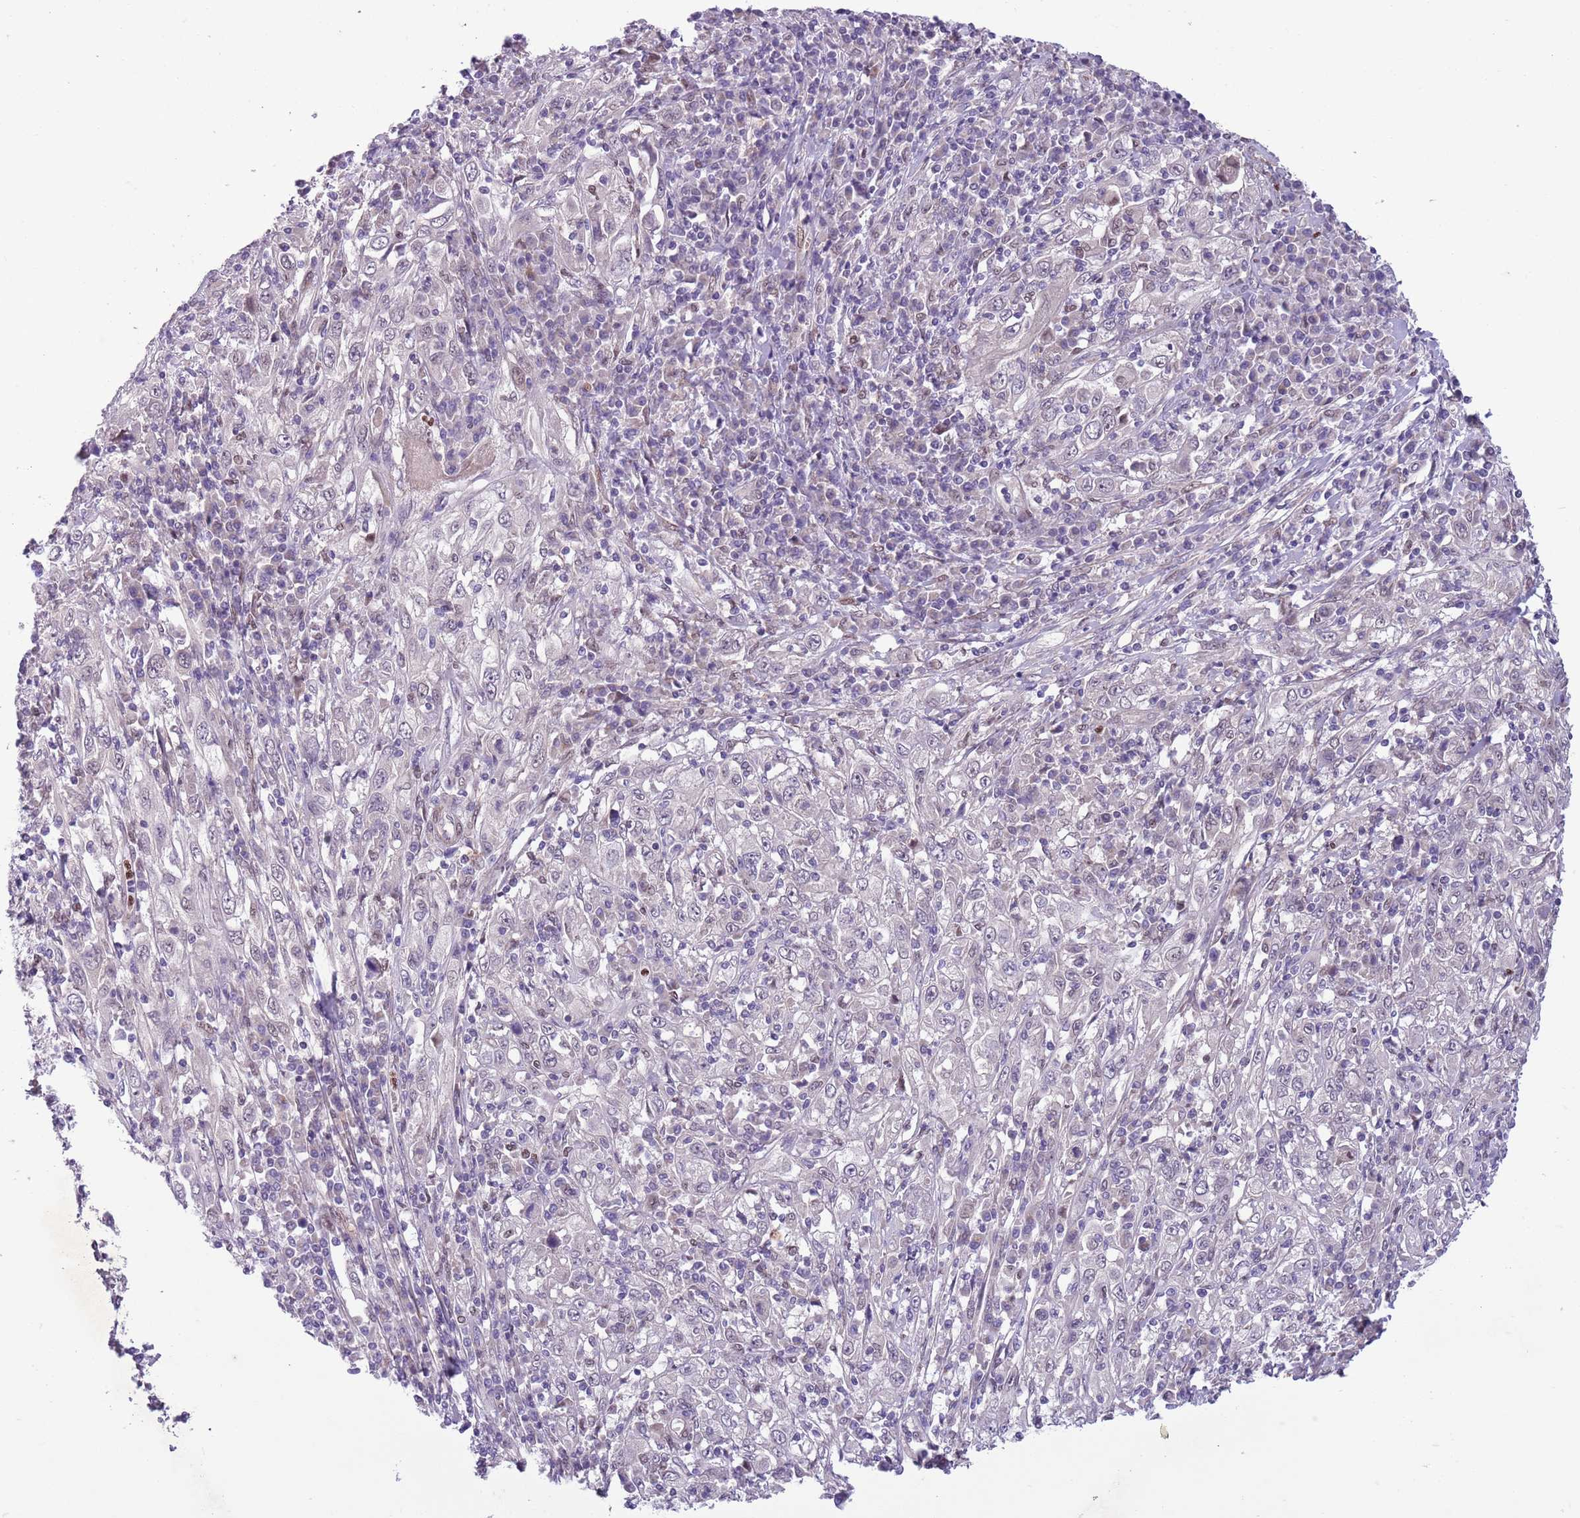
{"staining": {"intensity": "negative", "quantity": "none", "location": "none"}, "tissue": "cervical cancer", "cell_type": "Tumor cells", "image_type": "cancer", "snomed": [{"axis": "morphology", "description": "Squamous cell carcinoma, NOS"}, {"axis": "topography", "description": "Cervix"}], "caption": "There is no significant positivity in tumor cells of squamous cell carcinoma (cervical).", "gene": "ADCY7", "patient": {"sex": "female", "age": 46}}